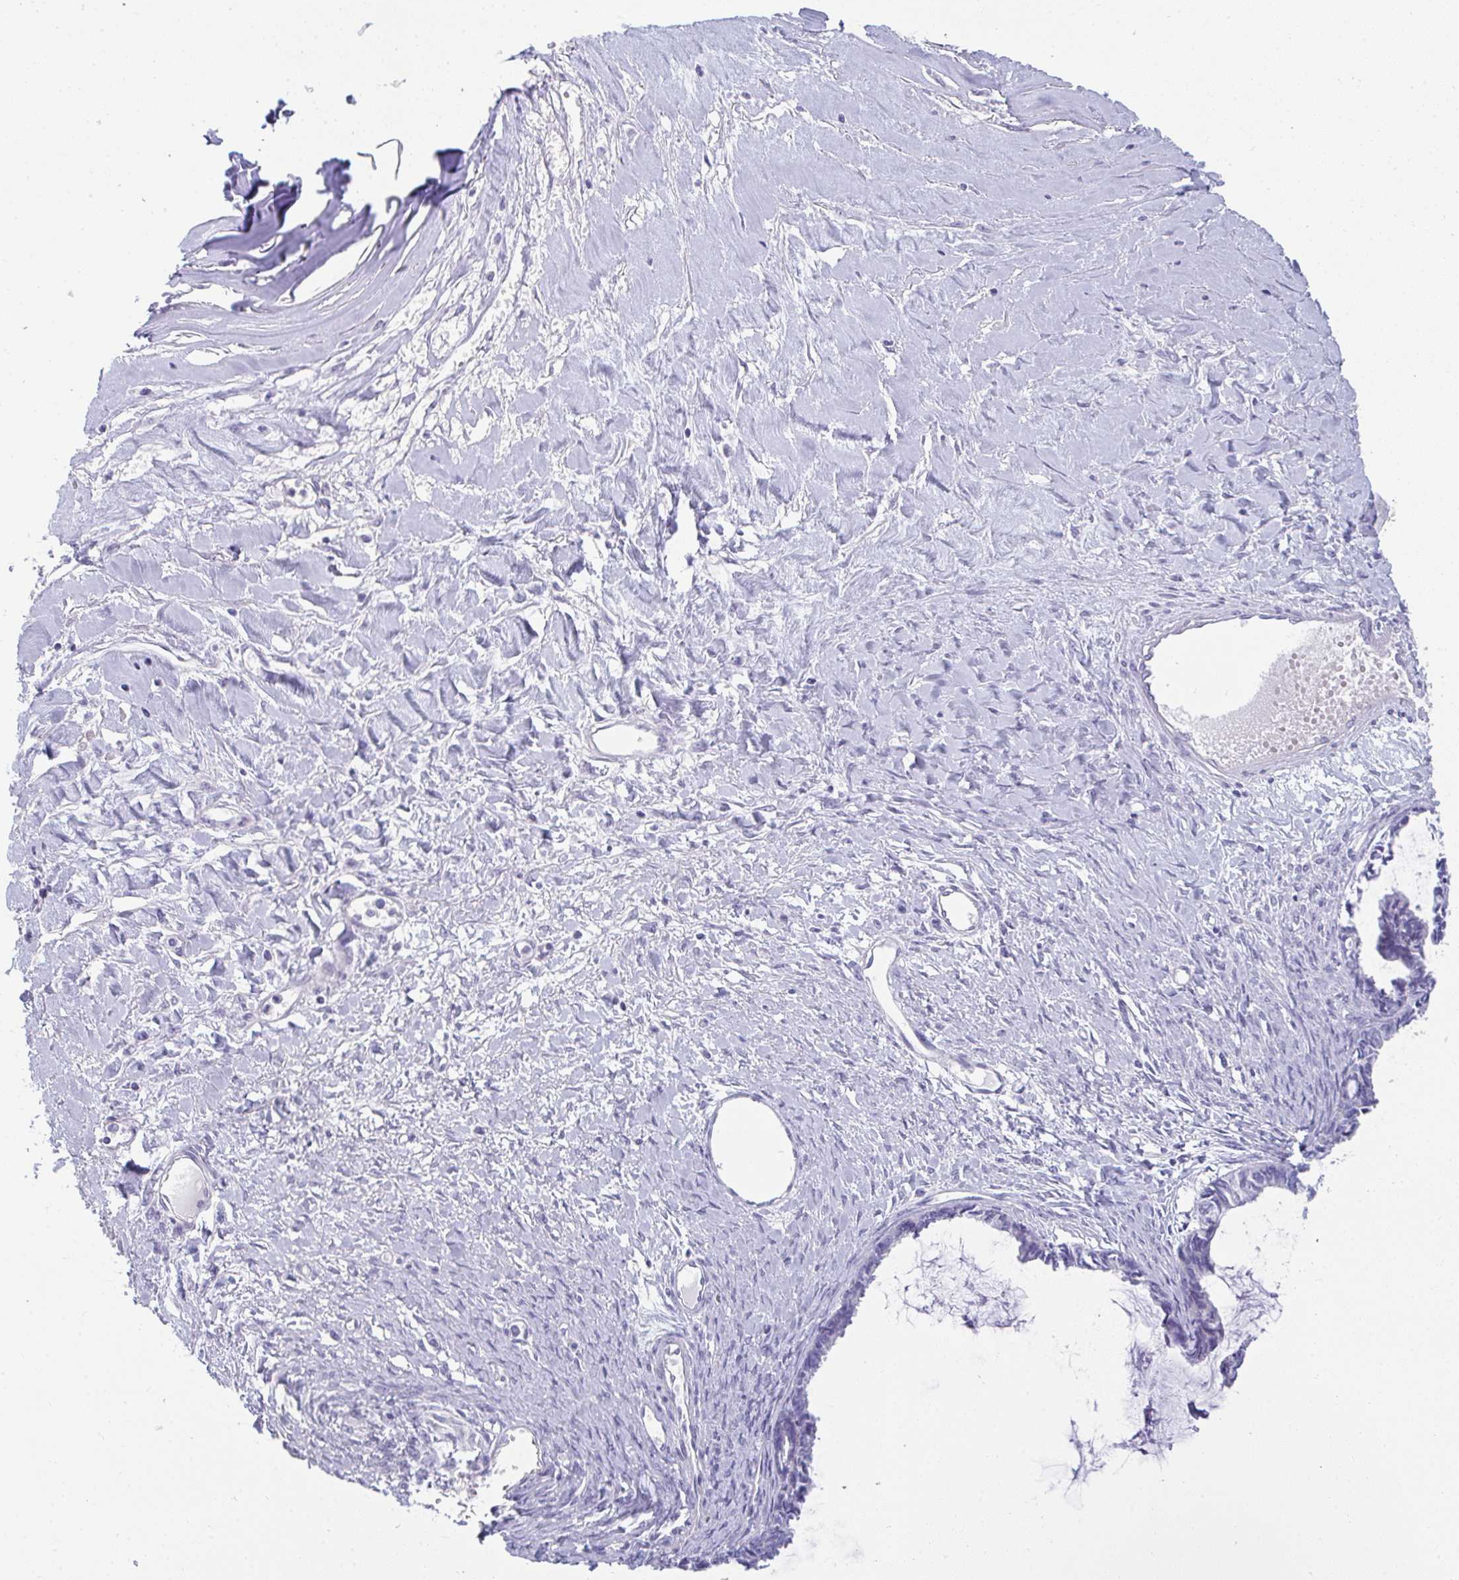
{"staining": {"intensity": "negative", "quantity": "none", "location": "none"}, "tissue": "ovarian cancer", "cell_type": "Tumor cells", "image_type": "cancer", "snomed": [{"axis": "morphology", "description": "Cystadenocarcinoma, mucinous, NOS"}, {"axis": "topography", "description": "Ovary"}], "caption": "Immunohistochemistry (IHC) image of mucinous cystadenocarcinoma (ovarian) stained for a protein (brown), which demonstrates no expression in tumor cells. (DAB immunohistochemistry (IHC), high magnification).", "gene": "TTC30B", "patient": {"sex": "female", "age": 61}}